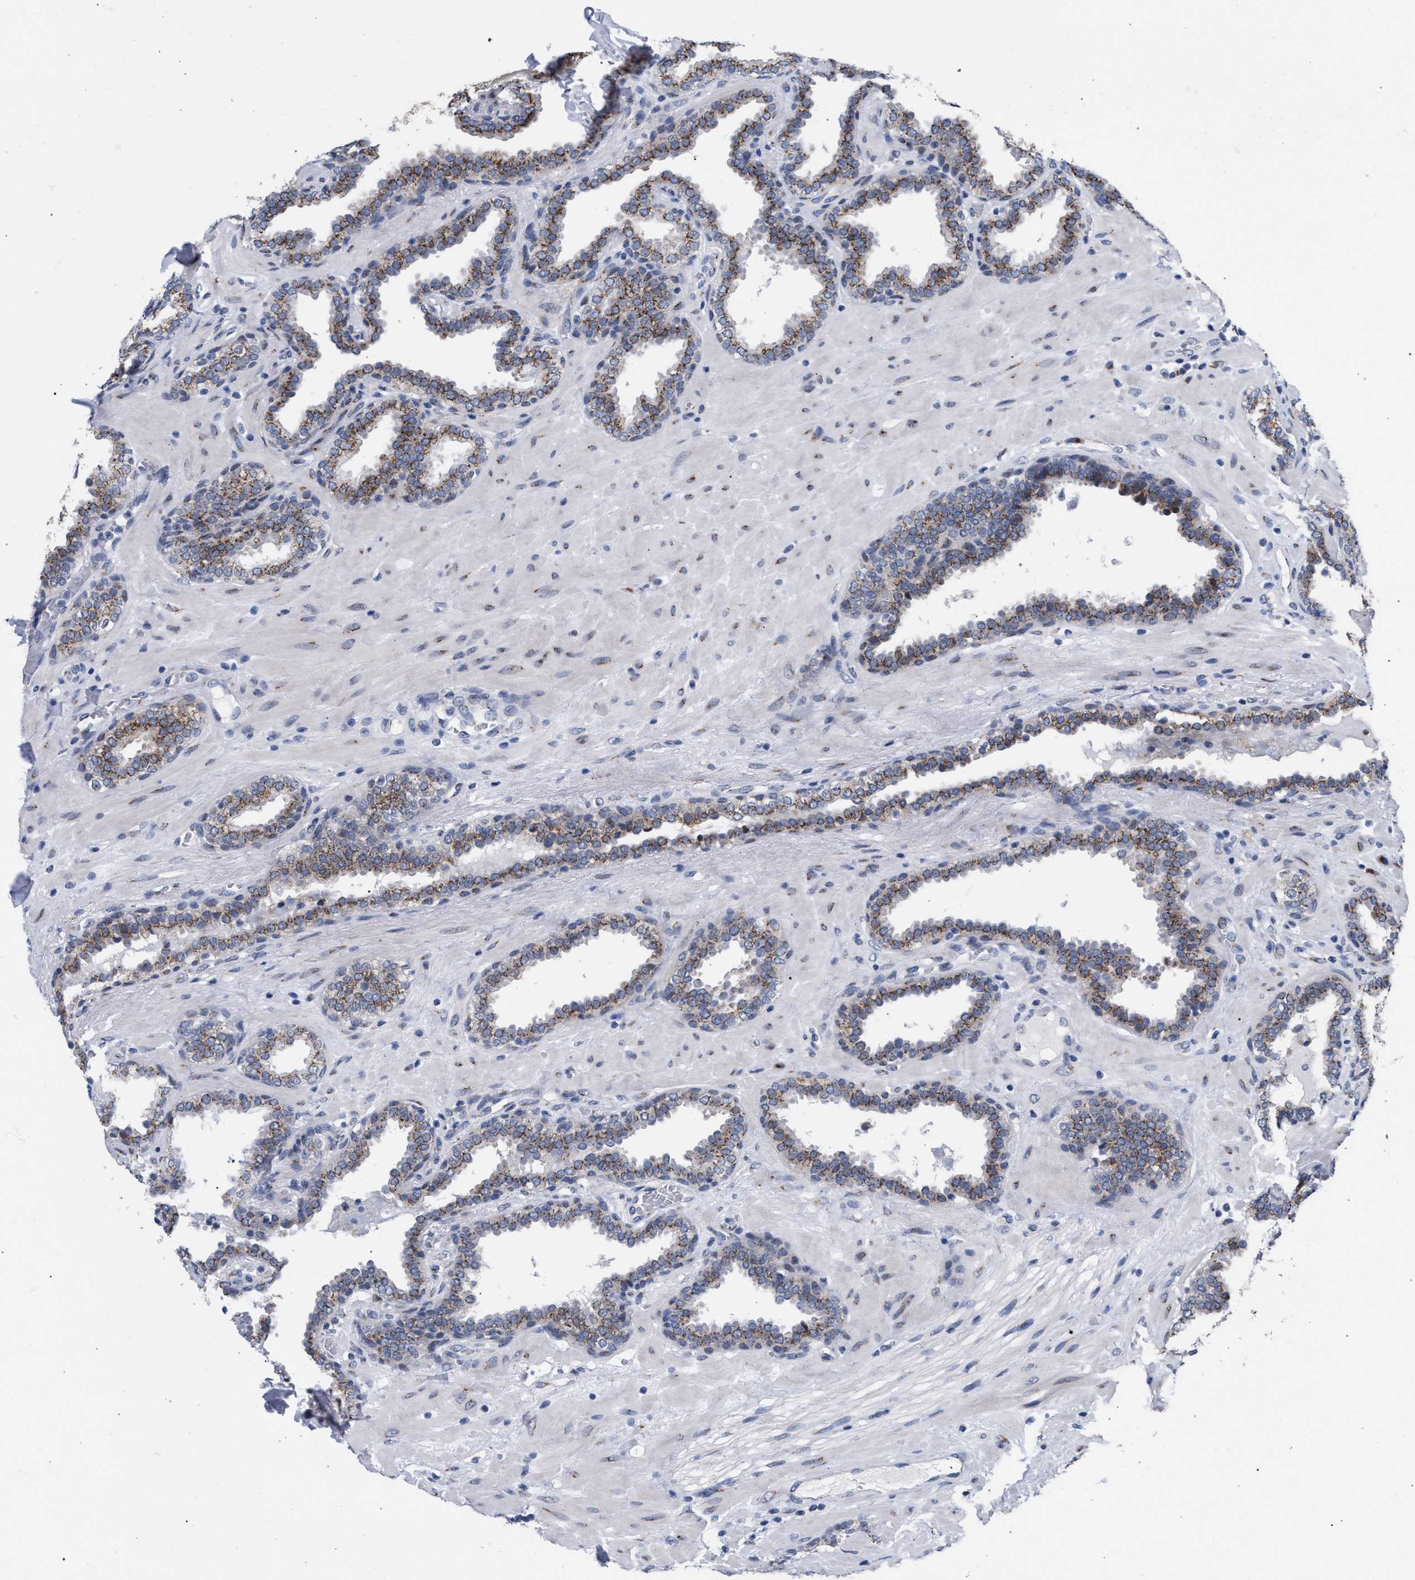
{"staining": {"intensity": "moderate", "quantity": ">75%", "location": "cytoplasmic/membranous"}, "tissue": "prostate", "cell_type": "Glandular cells", "image_type": "normal", "snomed": [{"axis": "morphology", "description": "Normal tissue, NOS"}, {"axis": "topography", "description": "Prostate"}], "caption": "Immunohistochemical staining of normal human prostate exhibits moderate cytoplasmic/membranous protein positivity in approximately >75% of glandular cells.", "gene": "GOLGA2", "patient": {"sex": "male", "age": 51}}